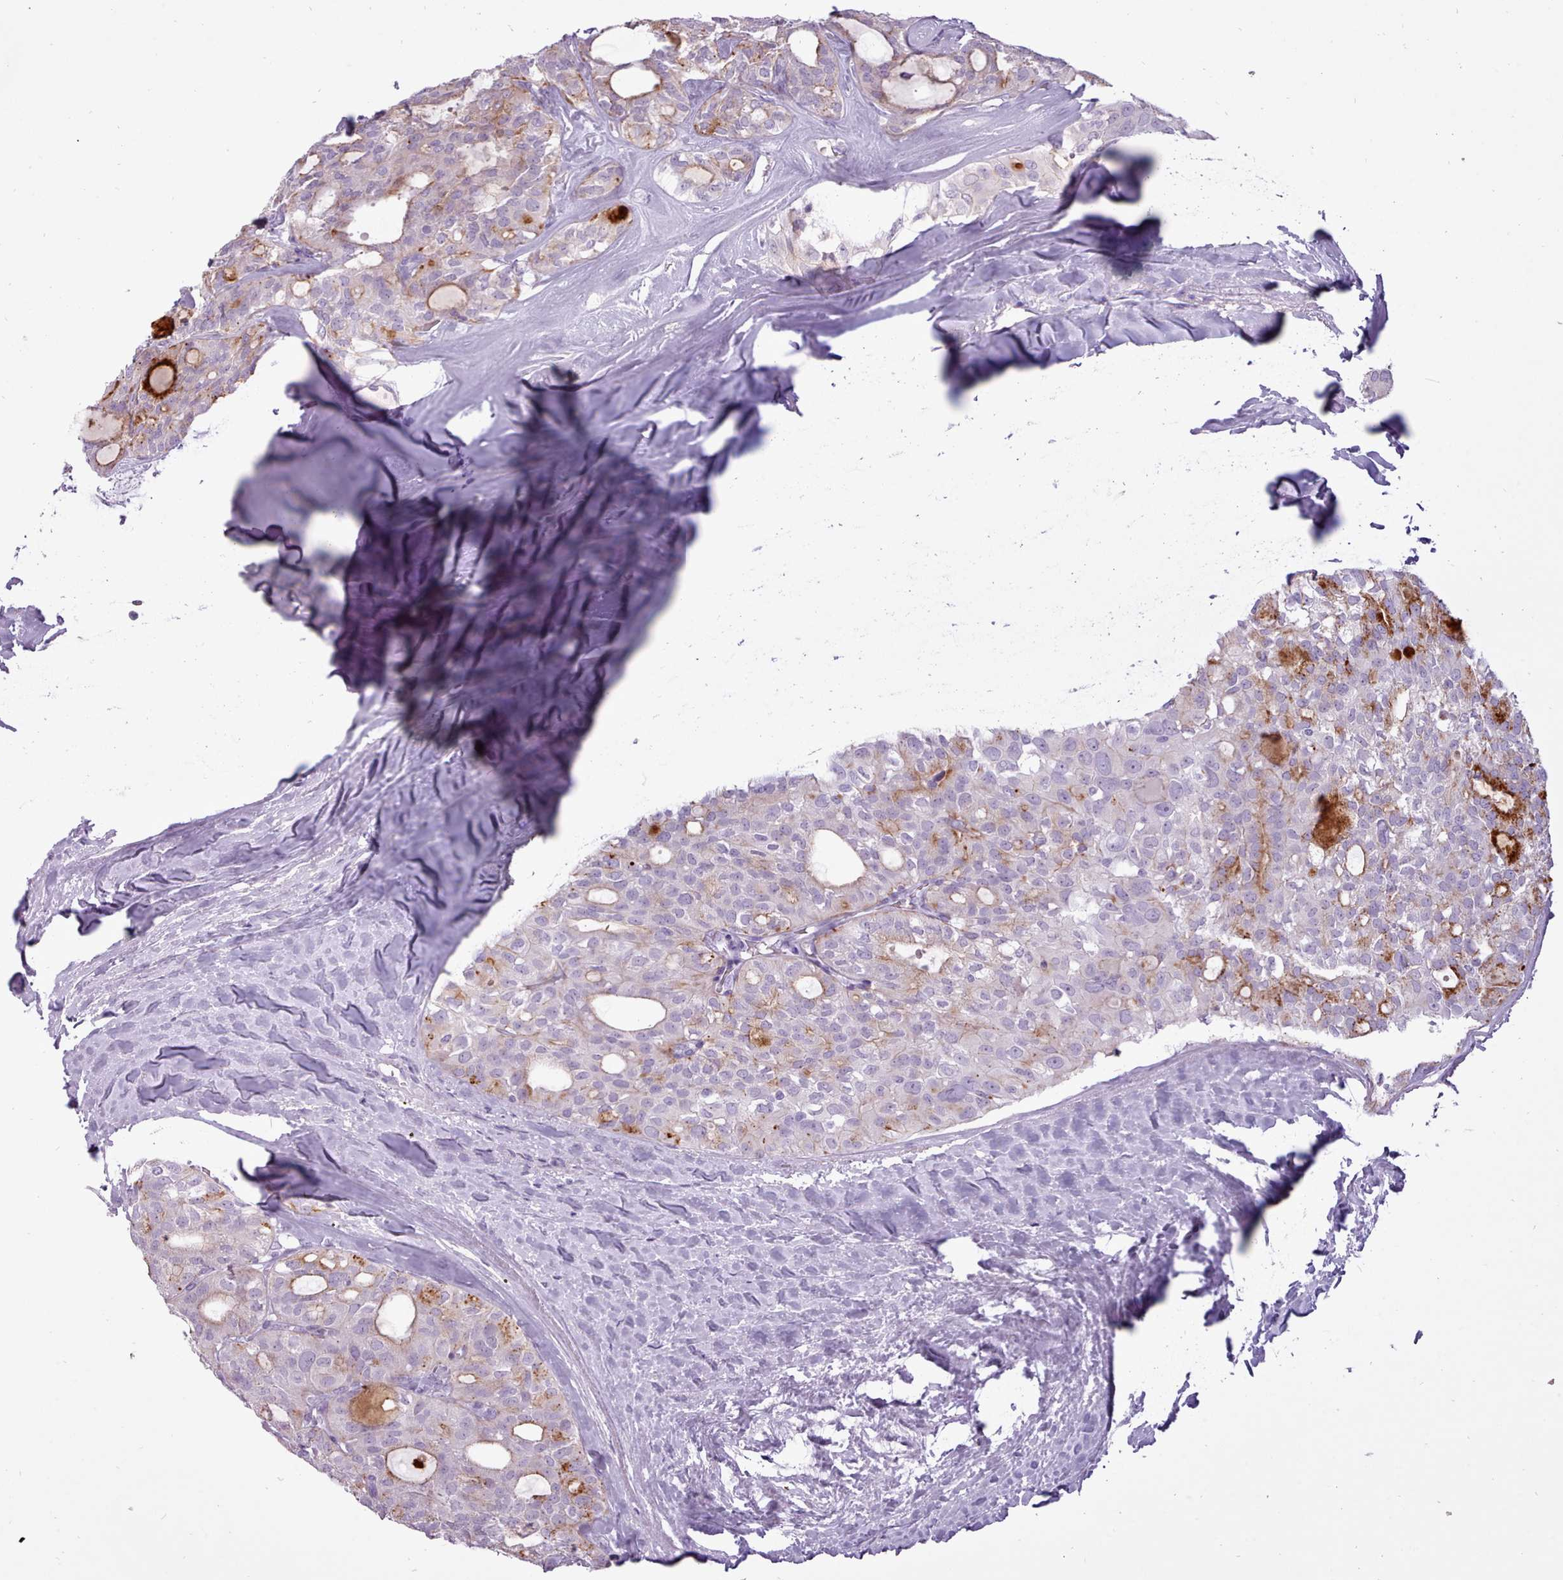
{"staining": {"intensity": "moderate", "quantity": "<25%", "location": "cytoplasmic/membranous"}, "tissue": "thyroid cancer", "cell_type": "Tumor cells", "image_type": "cancer", "snomed": [{"axis": "morphology", "description": "Follicular adenoma carcinoma, NOS"}, {"axis": "topography", "description": "Thyroid gland"}], "caption": "Immunohistochemistry (IHC) image of human thyroid cancer stained for a protein (brown), which displays low levels of moderate cytoplasmic/membranous expression in about <25% of tumor cells.", "gene": "ATRAID", "patient": {"sex": "male", "age": 75}}